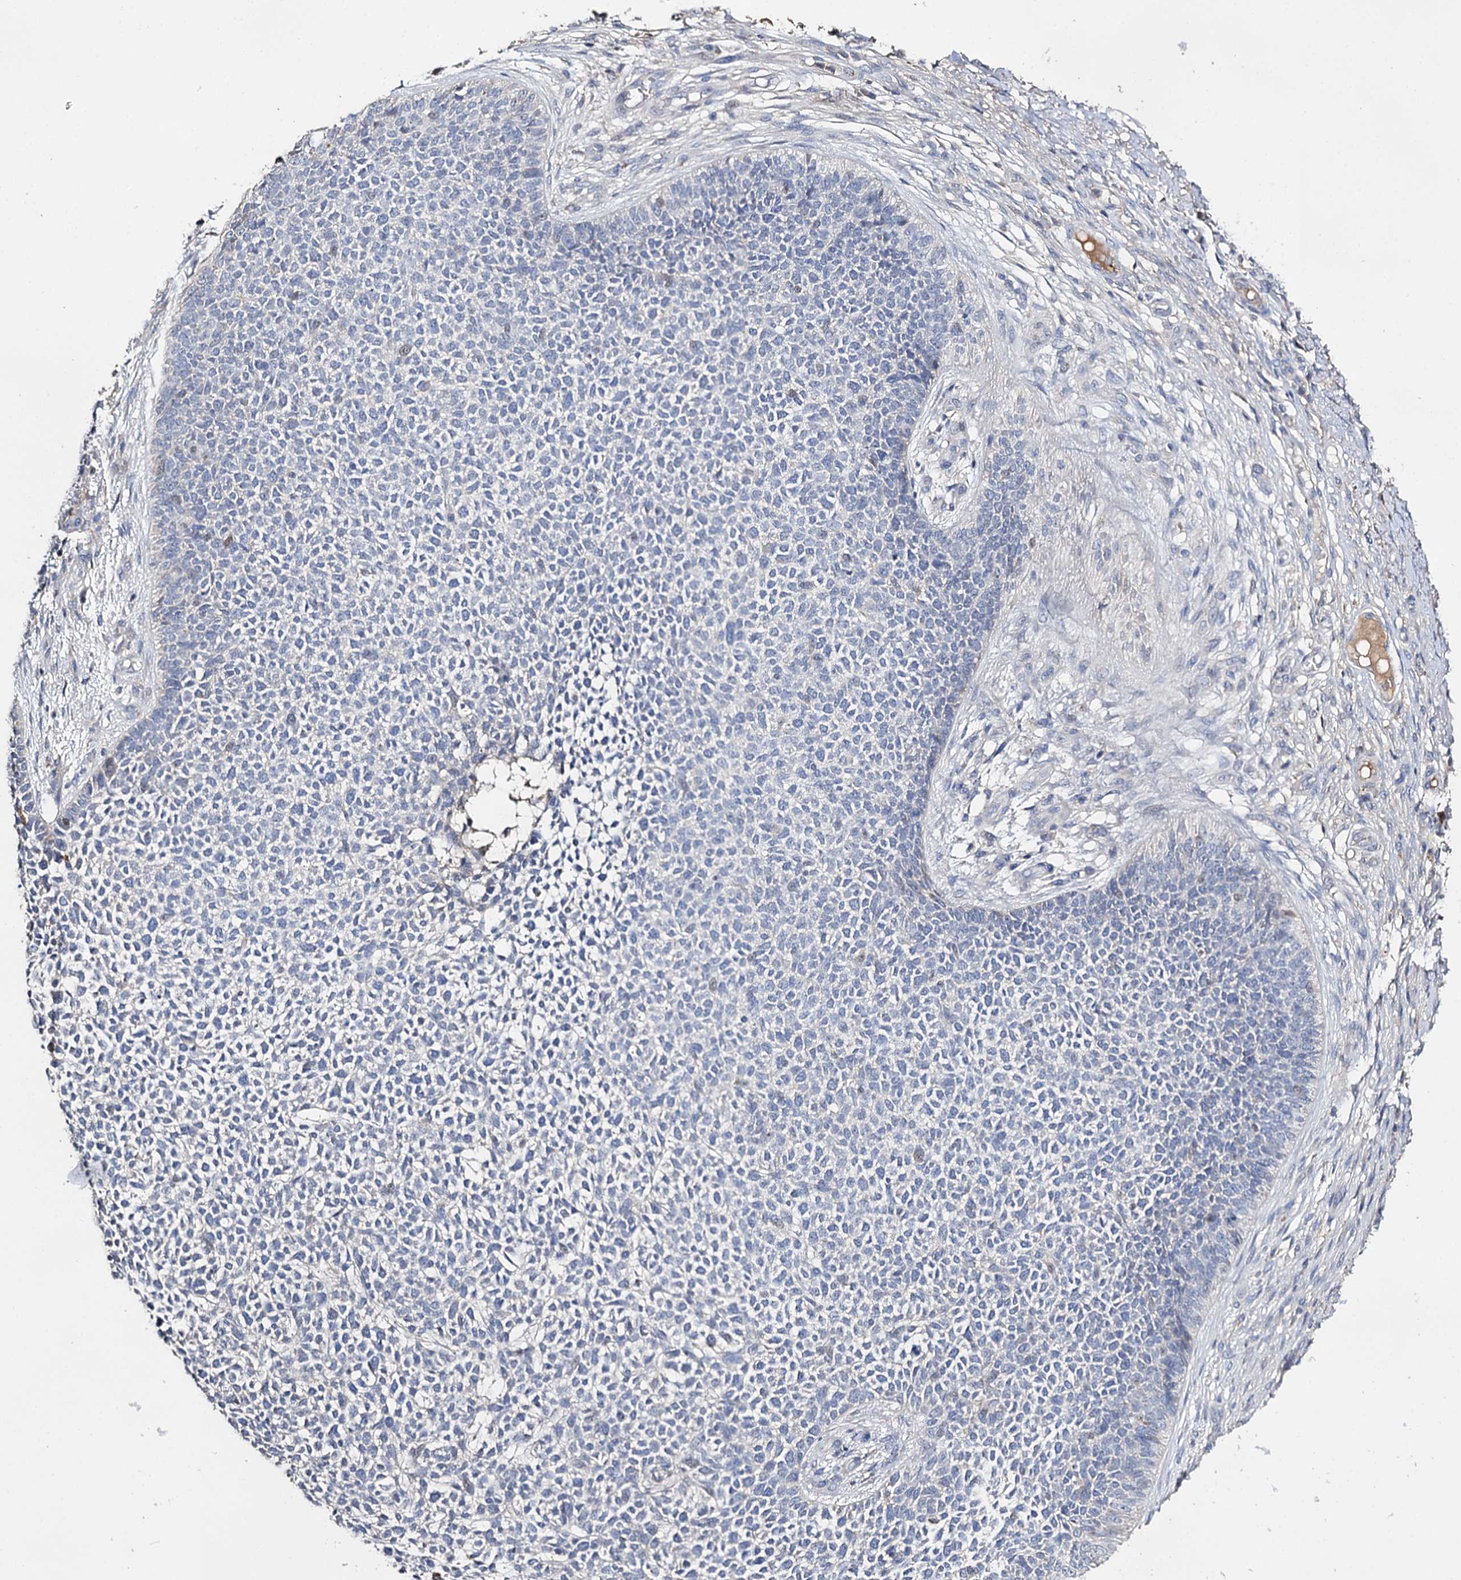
{"staining": {"intensity": "negative", "quantity": "none", "location": "none"}, "tissue": "skin cancer", "cell_type": "Tumor cells", "image_type": "cancer", "snomed": [{"axis": "morphology", "description": "Basal cell carcinoma"}, {"axis": "topography", "description": "Skin"}], "caption": "This is a image of immunohistochemistry (IHC) staining of skin cancer (basal cell carcinoma), which shows no expression in tumor cells. Brightfield microscopy of immunohistochemistry (IHC) stained with DAB (3,3'-diaminobenzidine) (brown) and hematoxylin (blue), captured at high magnification.", "gene": "DNAH6", "patient": {"sex": "female", "age": 84}}